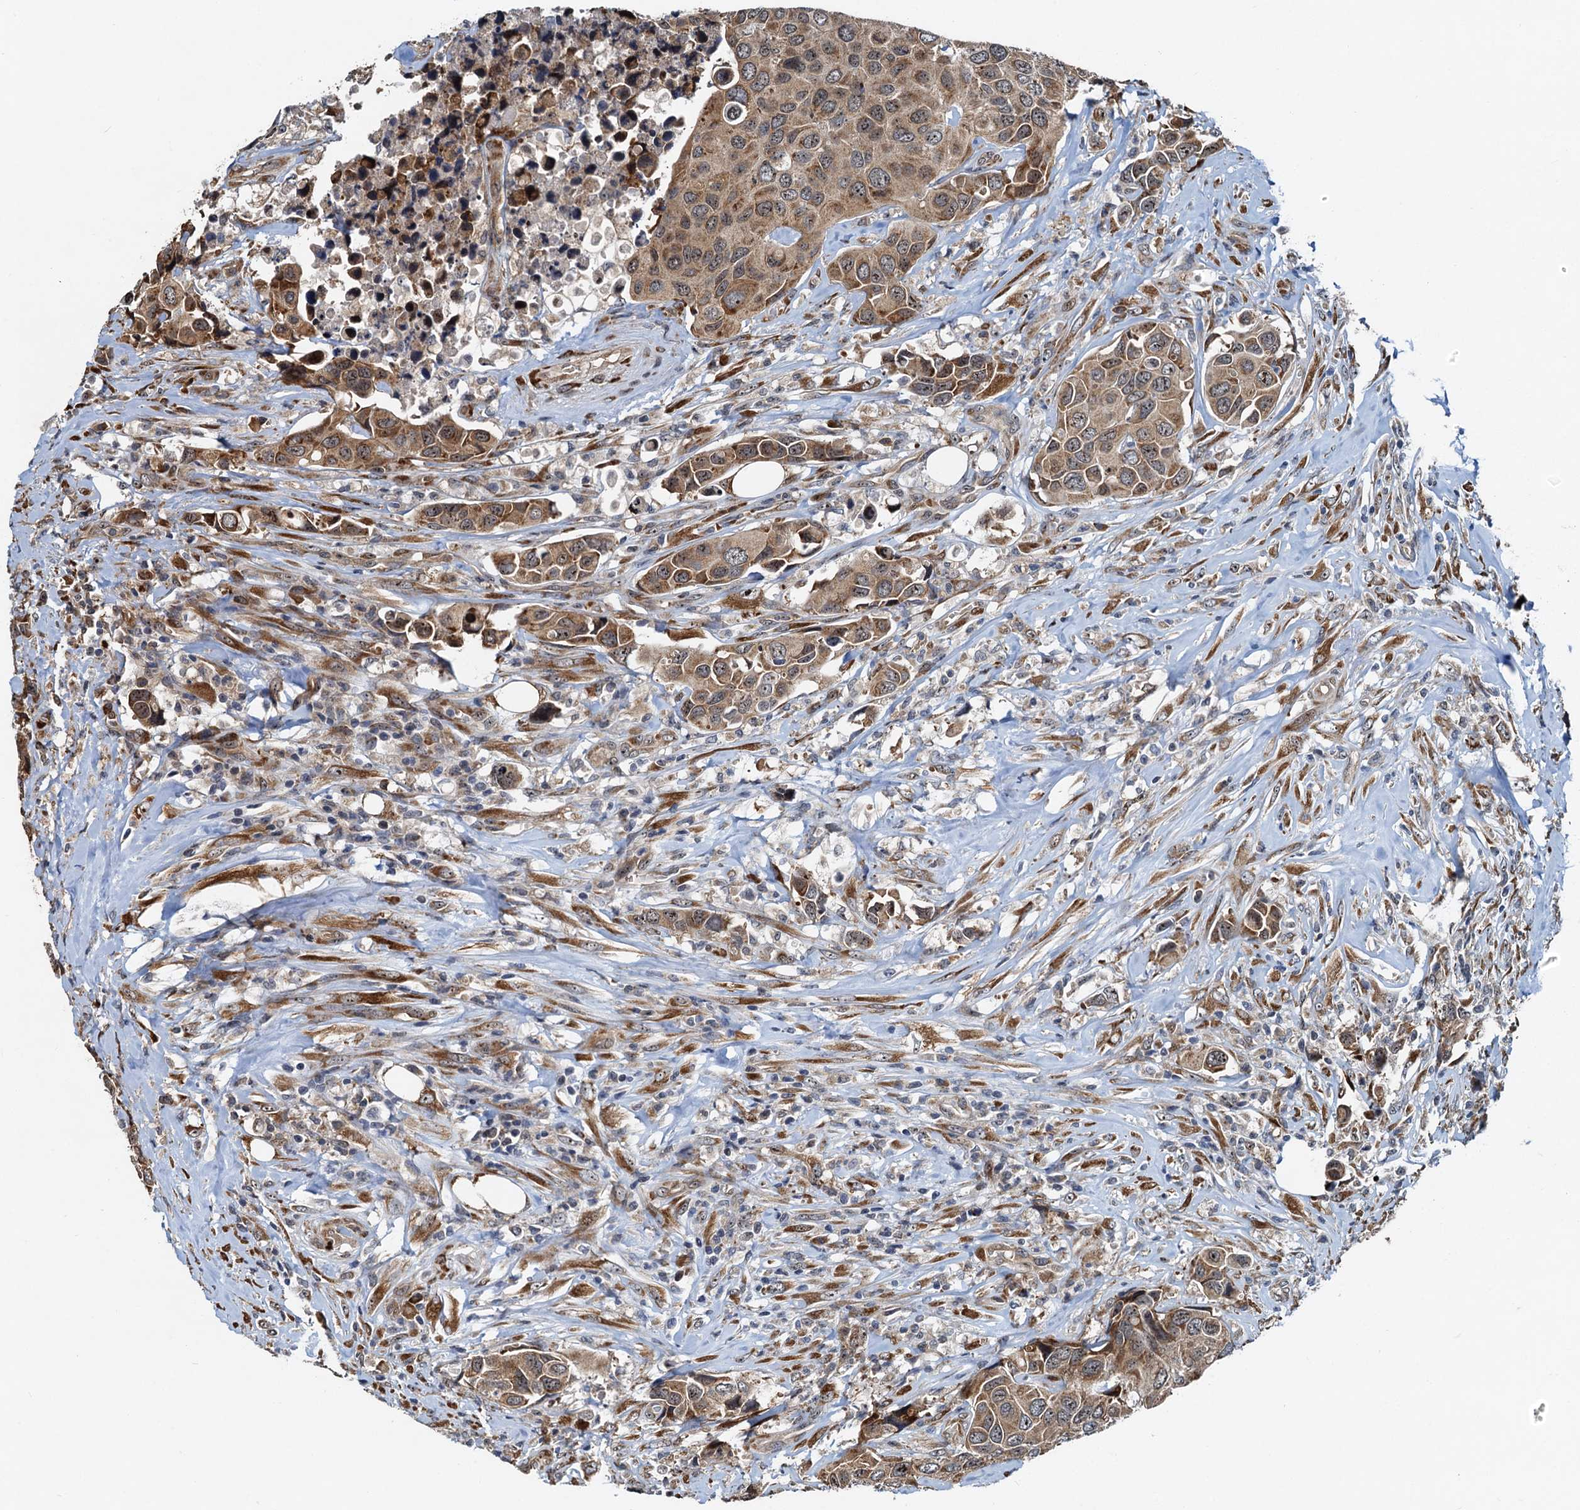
{"staining": {"intensity": "moderate", "quantity": ">75%", "location": "cytoplasmic/membranous,nuclear"}, "tissue": "urothelial cancer", "cell_type": "Tumor cells", "image_type": "cancer", "snomed": [{"axis": "morphology", "description": "Urothelial carcinoma, High grade"}, {"axis": "topography", "description": "Urinary bladder"}], "caption": "The micrograph demonstrates immunohistochemical staining of urothelial cancer. There is moderate cytoplasmic/membranous and nuclear positivity is identified in approximately >75% of tumor cells.", "gene": "DNAJC21", "patient": {"sex": "male", "age": 74}}